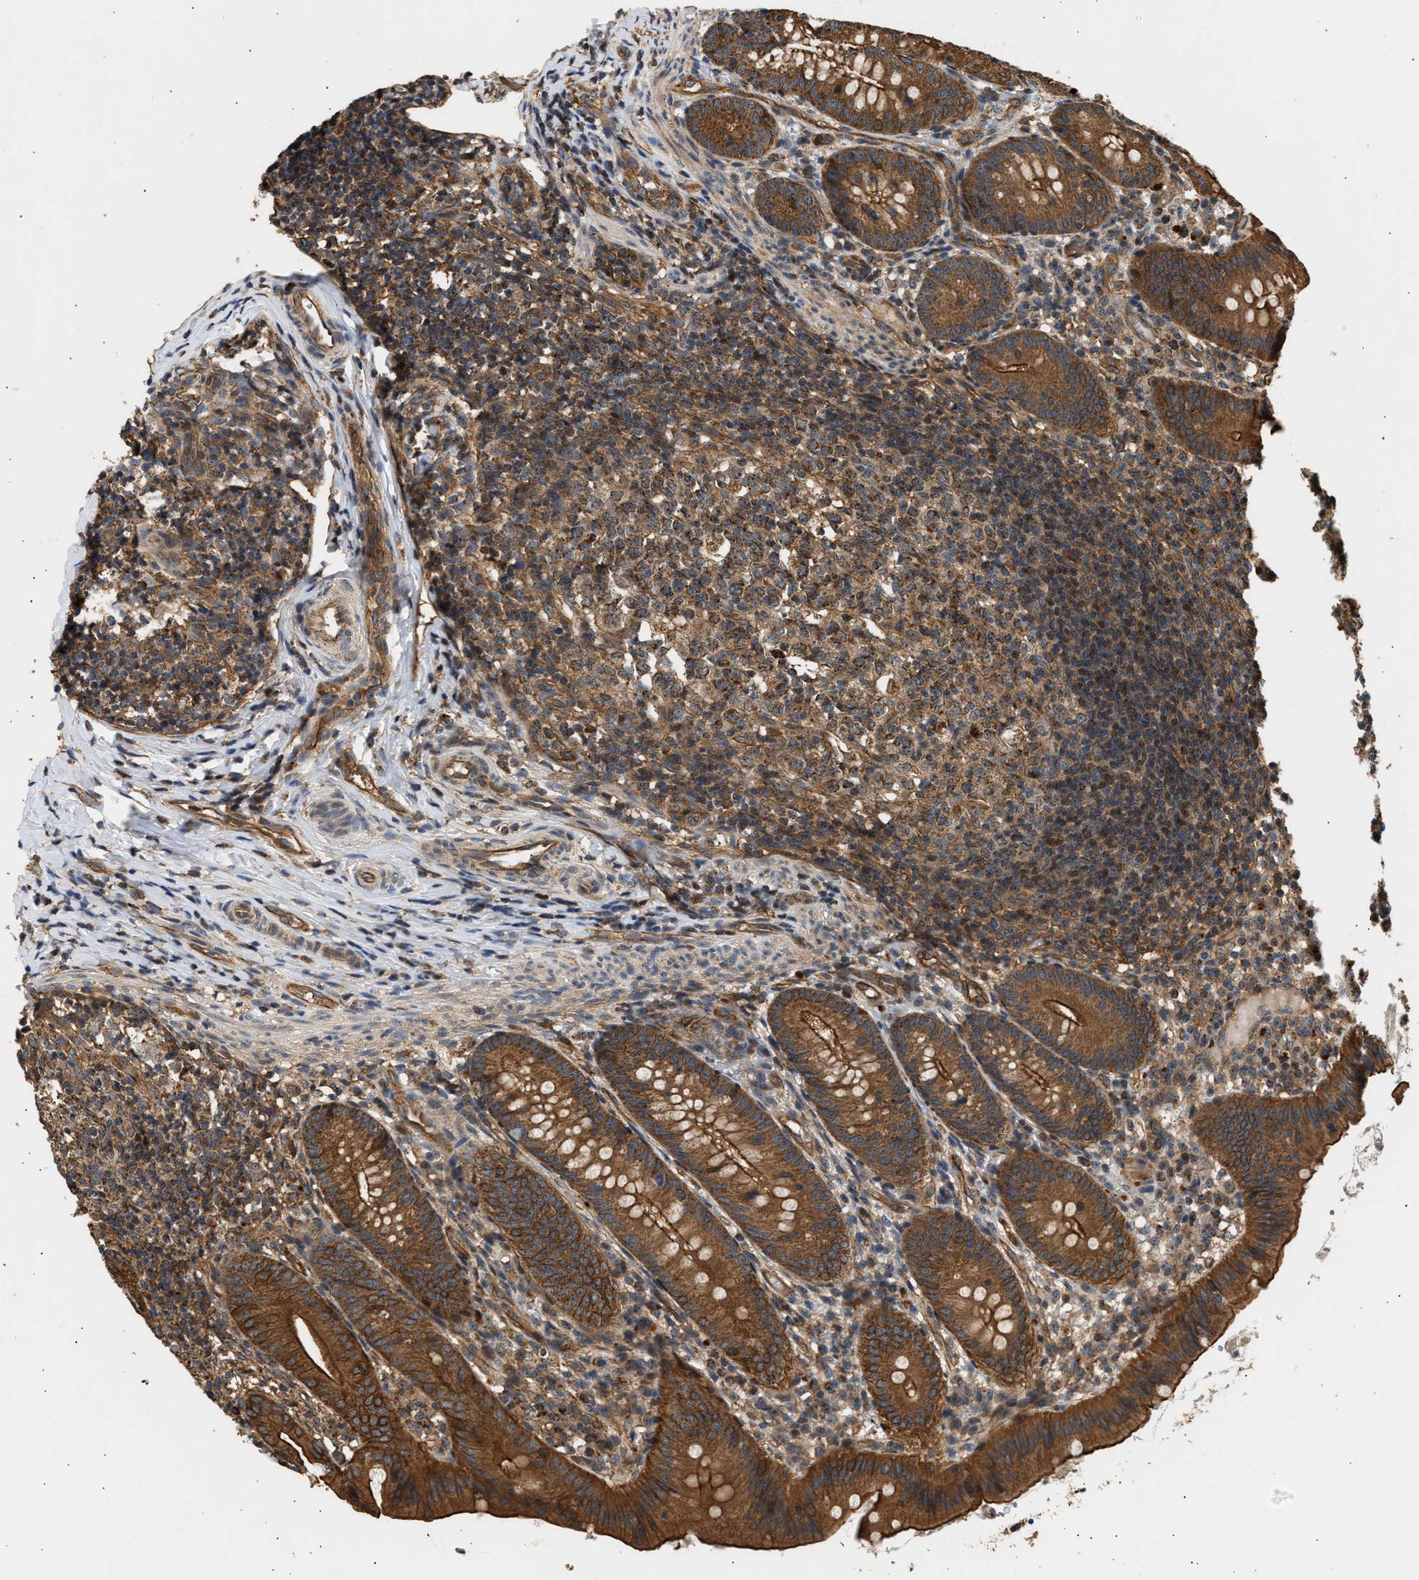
{"staining": {"intensity": "strong", "quantity": ">75%", "location": "cytoplasmic/membranous"}, "tissue": "appendix", "cell_type": "Glandular cells", "image_type": "normal", "snomed": [{"axis": "morphology", "description": "Normal tissue, NOS"}, {"axis": "topography", "description": "Appendix"}], "caption": "Appendix stained for a protein (brown) reveals strong cytoplasmic/membranous positive staining in about >75% of glandular cells.", "gene": "DUSP14", "patient": {"sex": "male", "age": 1}}